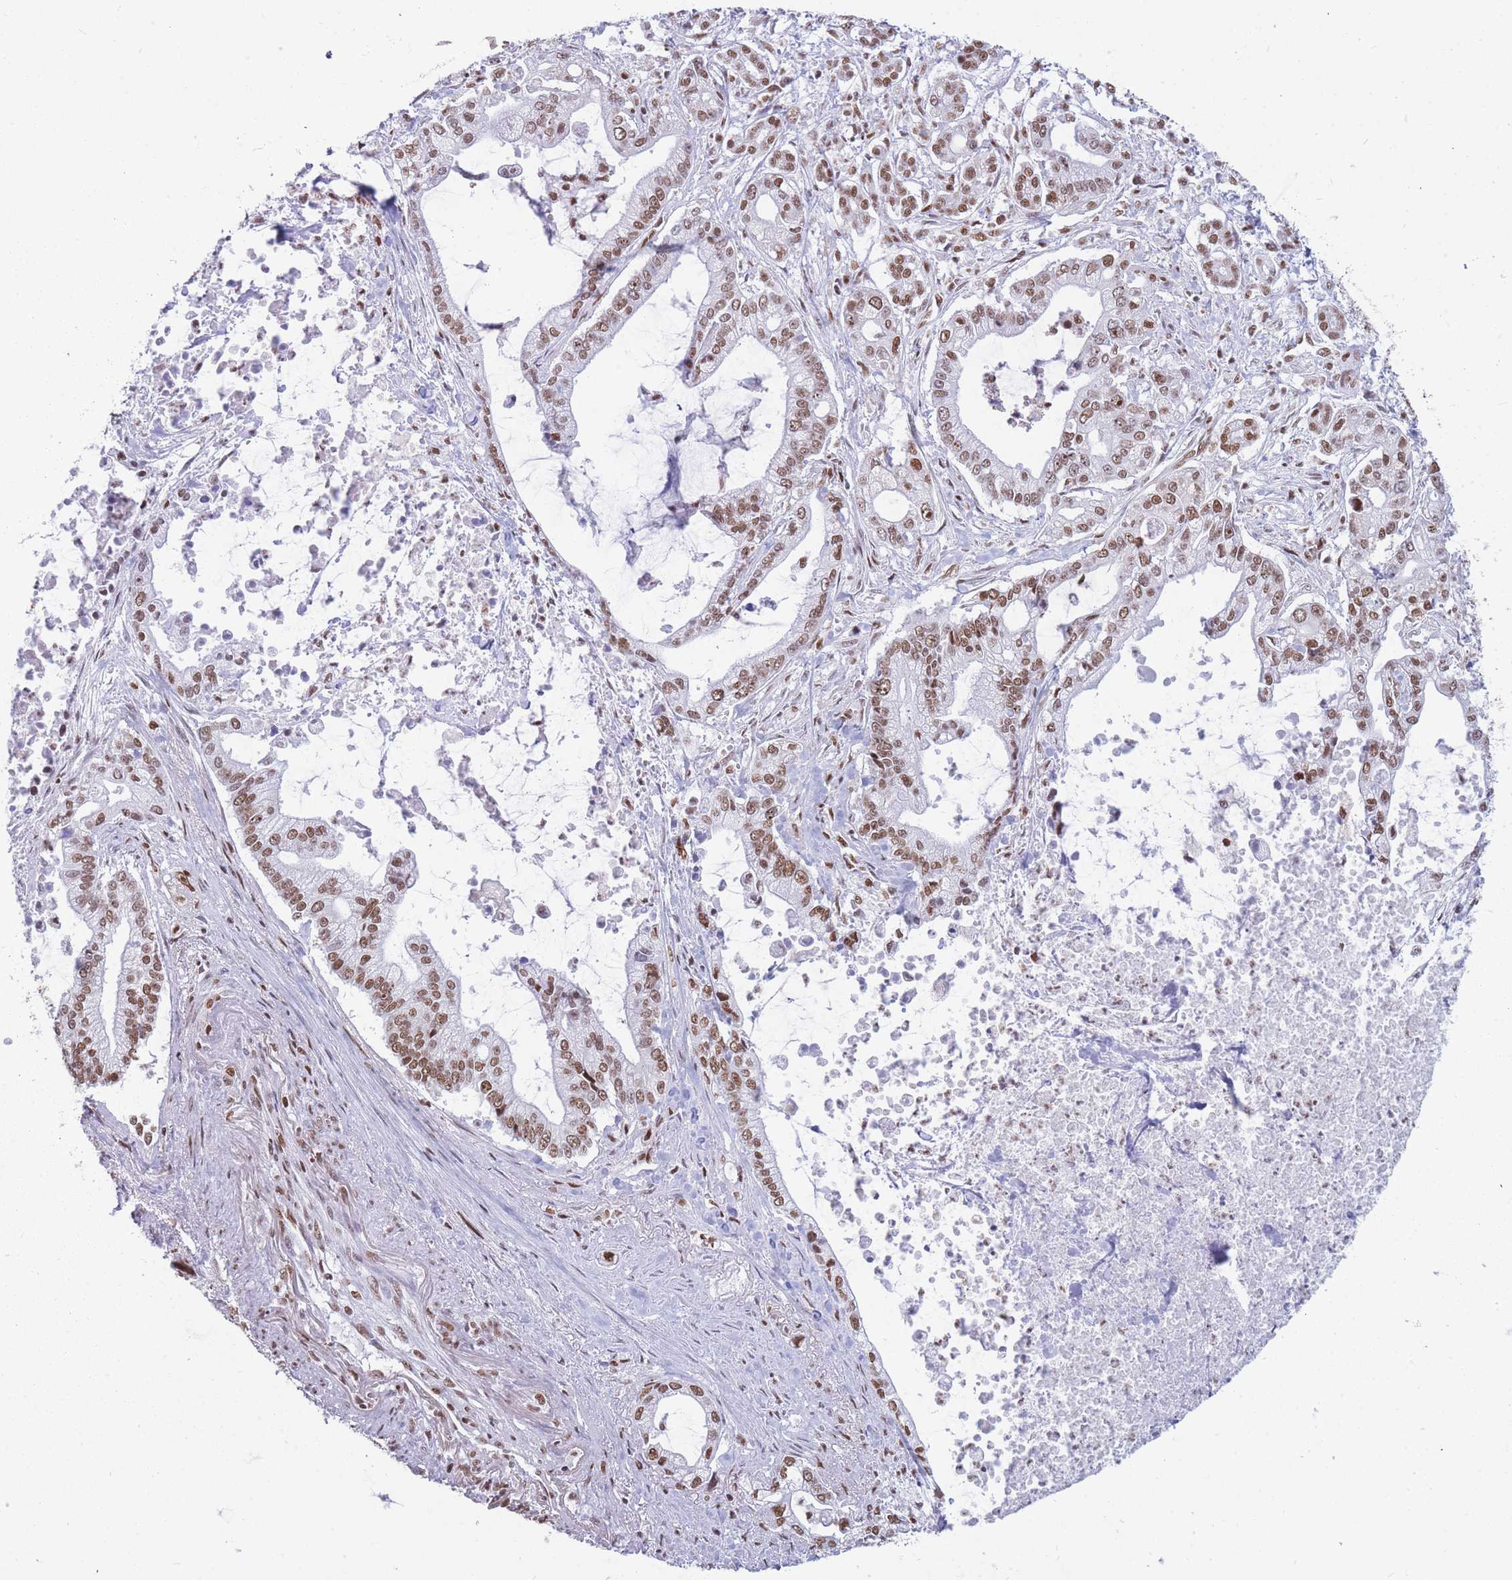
{"staining": {"intensity": "moderate", "quantity": ">75%", "location": "nuclear"}, "tissue": "pancreatic cancer", "cell_type": "Tumor cells", "image_type": "cancer", "snomed": [{"axis": "morphology", "description": "Adenocarcinoma, NOS"}, {"axis": "topography", "description": "Pancreas"}], "caption": "This histopathology image displays immunohistochemistry (IHC) staining of human pancreatic cancer, with medium moderate nuclear expression in approximately >75% of tumor cells.", "gene": "HNRNPUL1", "patient": {"sex": "male", "age": 69}}